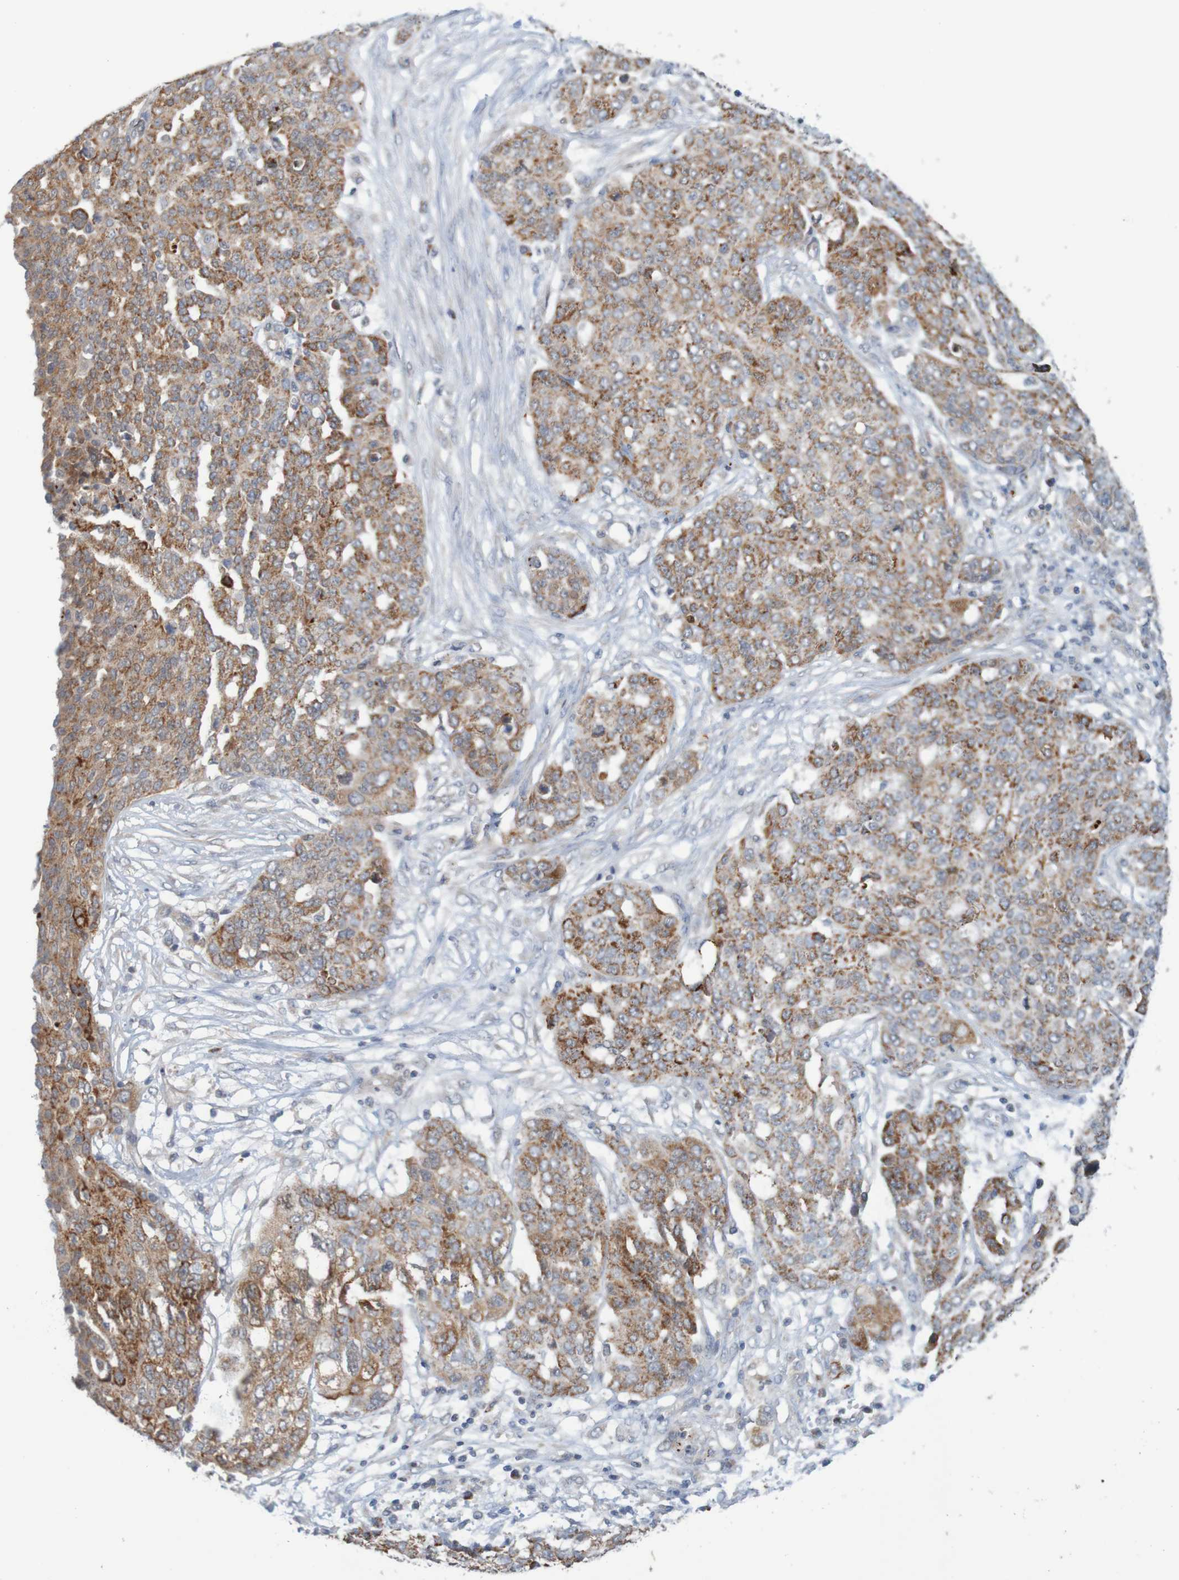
{"staining": {"intensity": "strong", "quantity": ">75%", "location": "cytoplasmic/membranous"}, "tissue": "ovarian cancer", "cell_type": "Tumor cells", "image_type": "cancer", "snomed": [{"axis": "morphology", "description": "Cystadenocarcinoma, serous, NOS"}, {"axis": "topography", "description": "Soft tissue"}, {"axis": "topography", "description": "Ovary"}], "caption": "DAB (3,3'-diaminobenzidine) immunohistochemical staining of serous cystadenocarcinoma (ovarian) demonstrates strong cytoplasmic/membranous protein expression in about >75% of tumor cells.", "gene": "NAV2", "patient": {"sex": "female", "age": 57}}